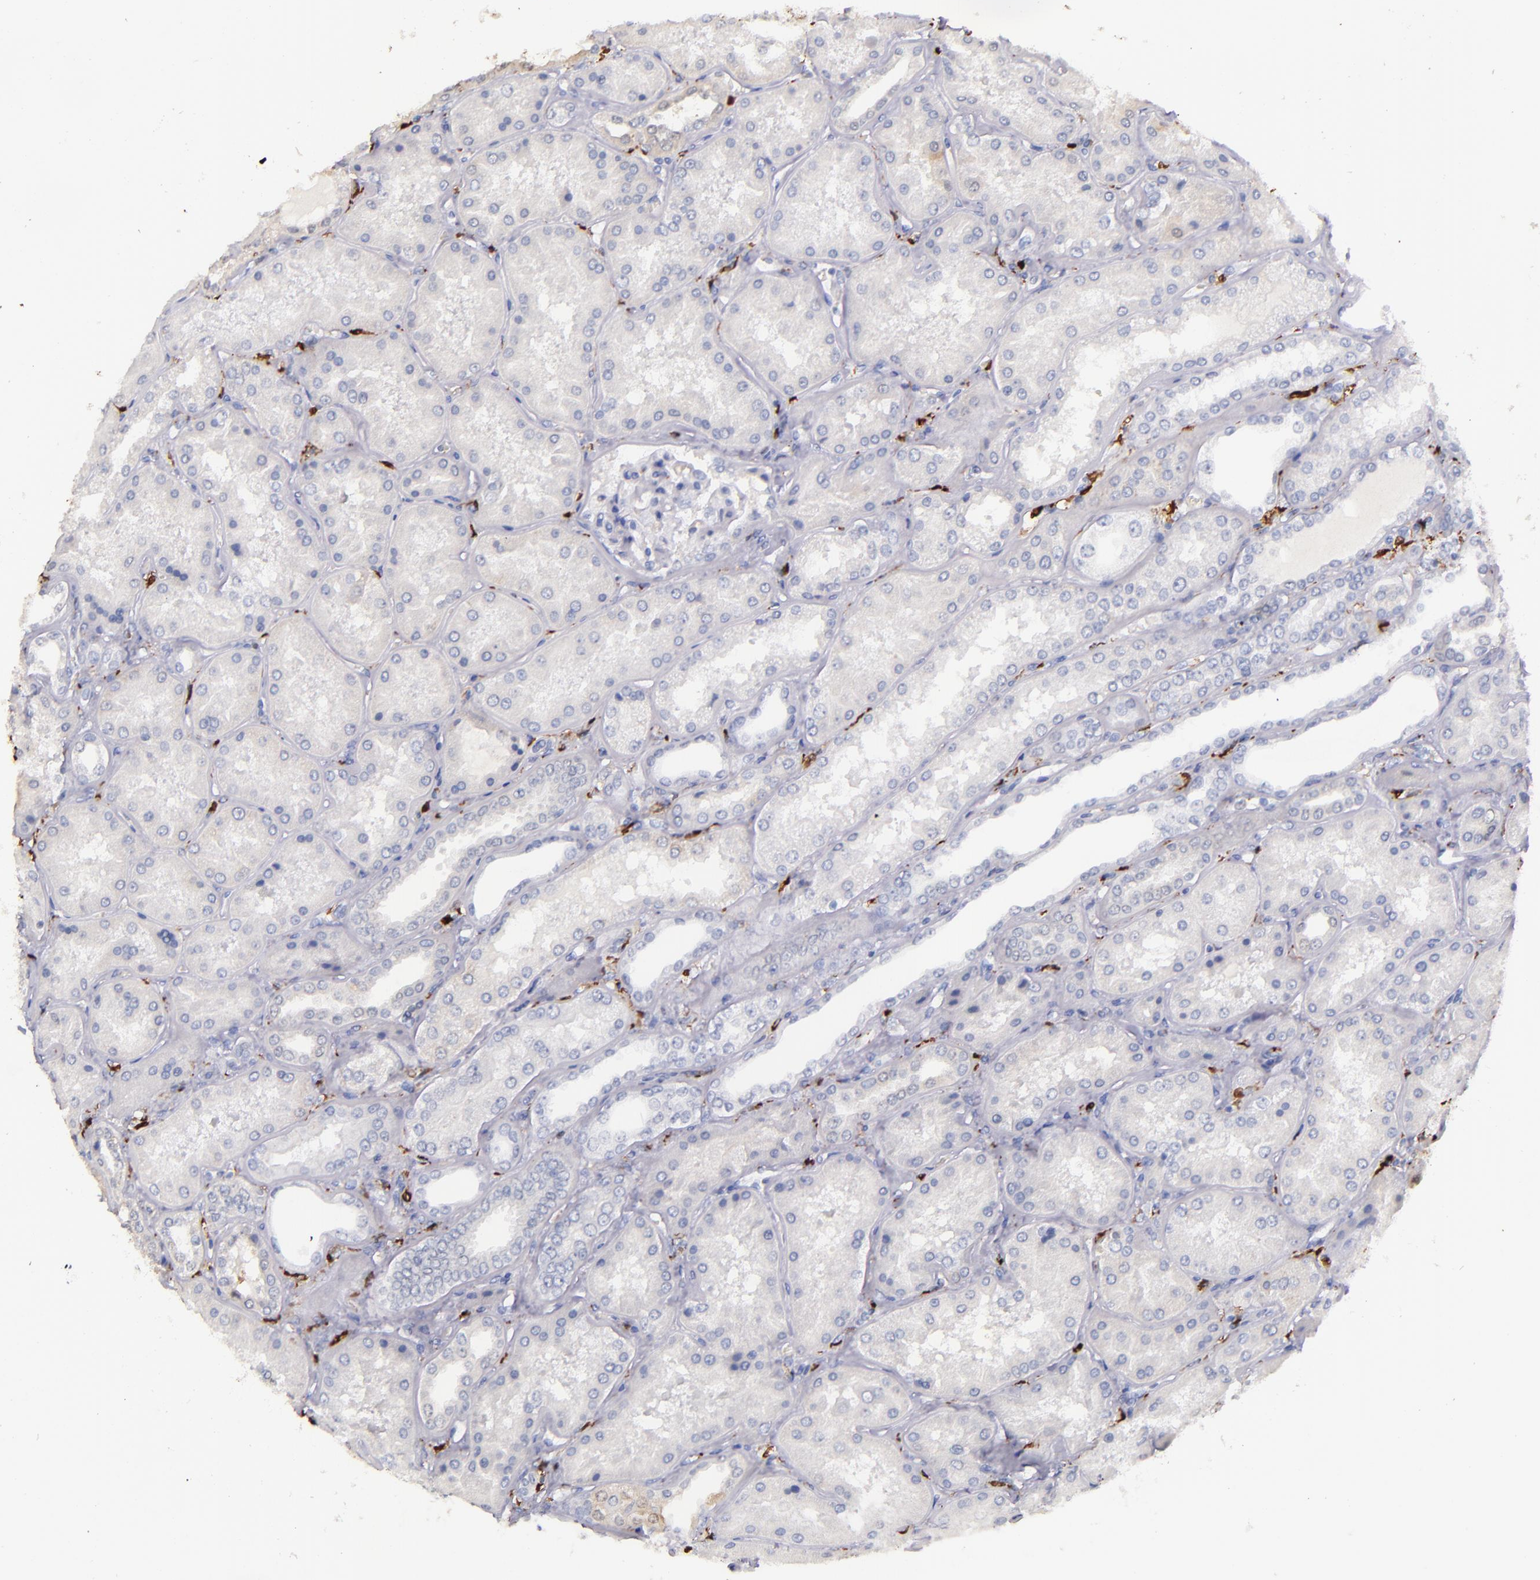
{"staining": {"intensity": "negative", "quantity": "none", "location": "none"}, "tissue": "kidney", "cell_type": "Cells in glomeruli", "image_type": "normal", "snomed": [{"axis": "morphology", "description": "Normal tissue, NOS"}, {"axis": "topography", "description": "Kidney"}], "caption": "Human kidney stained for a protein using immunohistochemistry displays no expression in cells in glomeruli.", "gene": "F13A1", "patient": {"sex": "female", "age": 56}}